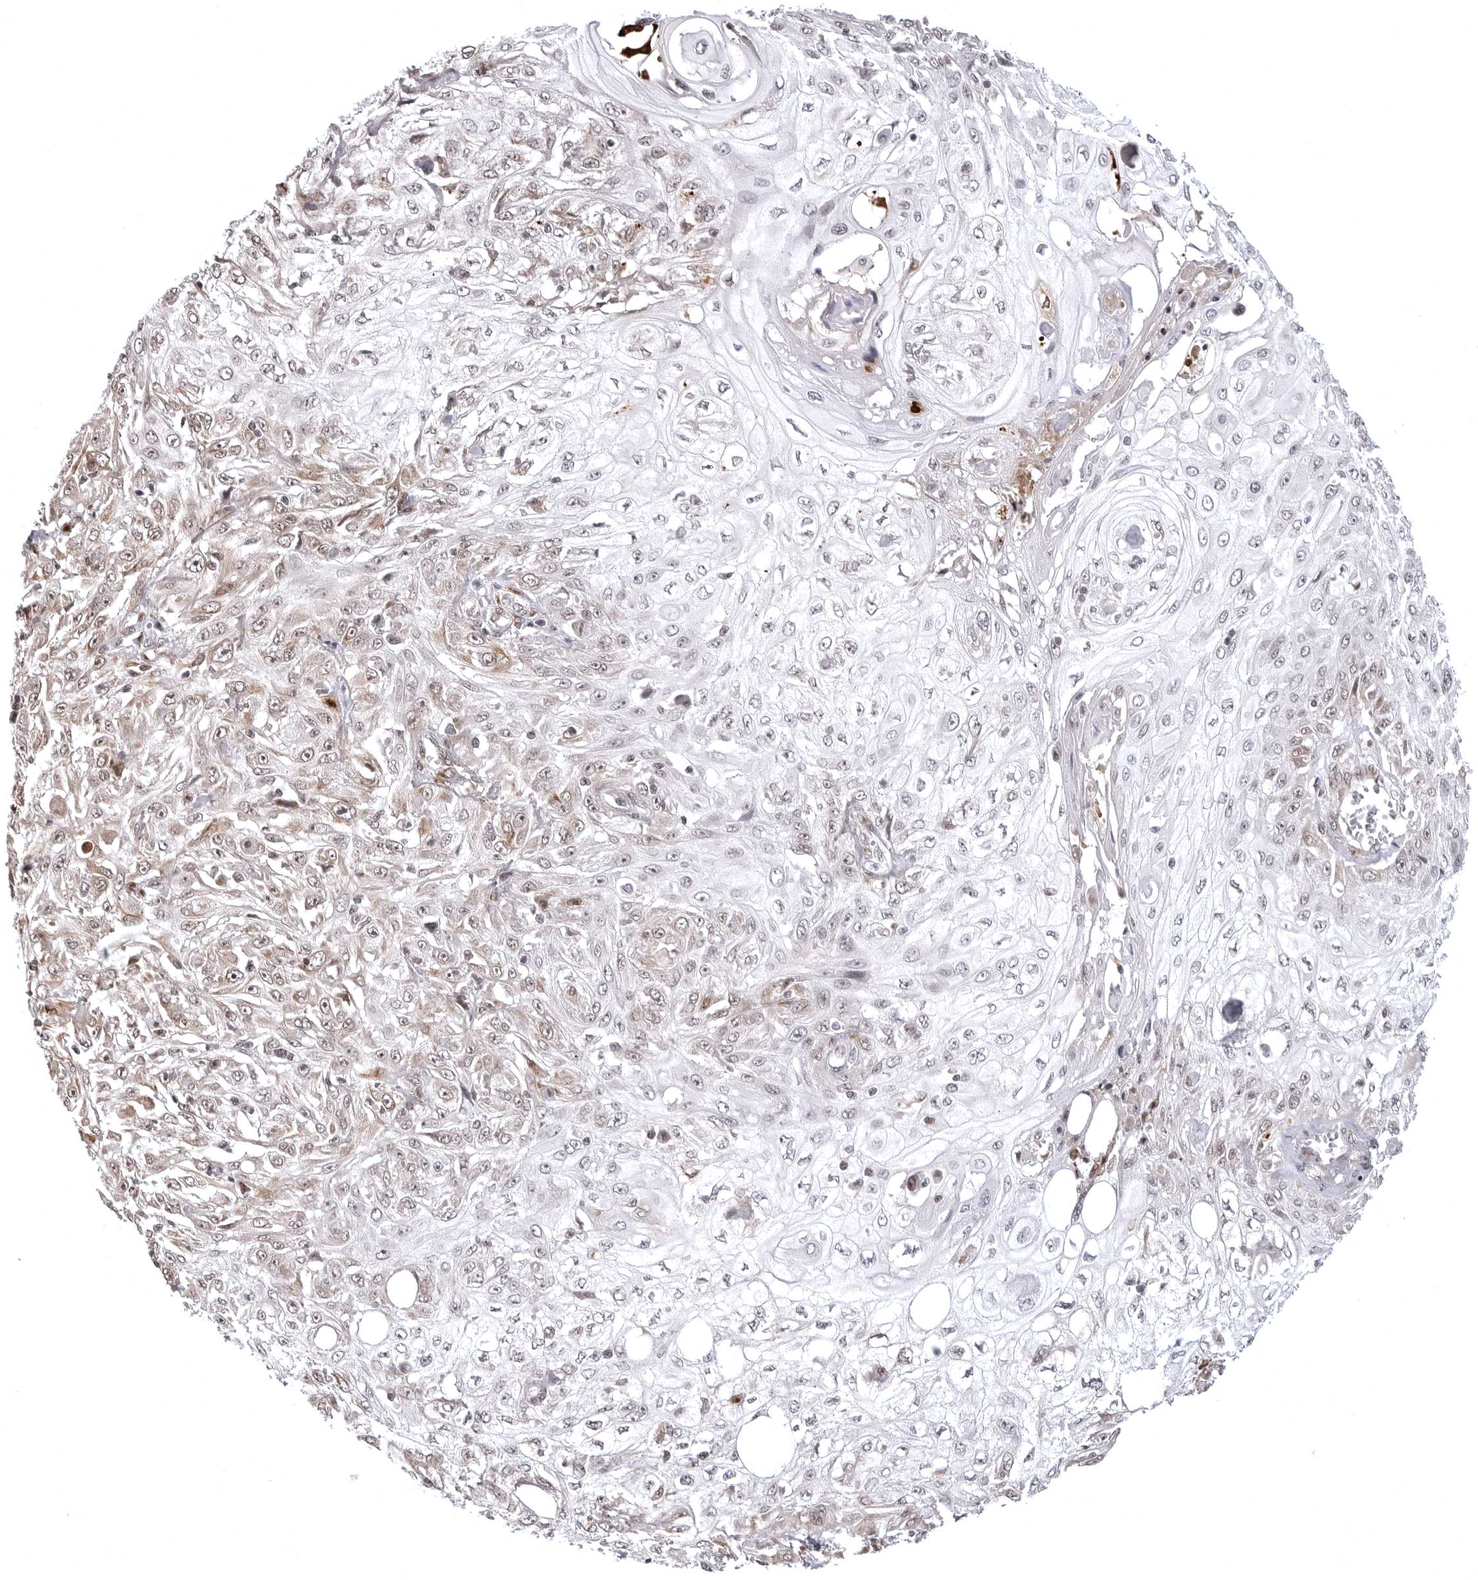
{"staining": {"intensity": "moderate", "quantity": "<25%", "location": "cytoplasmic/membranous,nuclear"}, "tissue": "skin cancer", "cell_type": "Tumor cells", "image_type": "cancer", "snomed": [{"axis": "morphology", "description": "Squamous cell carcinoma, NOS"}, {"axis": "morphology", "description": "Squamous cell carcinoma, metastatic, NOS"}, {"axis": "topography", "description": "Skin"}, {"axis": "topography", "description": "Lymph node"}], "caption": "IHC of human skin cancer (squamous cell carcinoma) demonstrates low levels of moderate cytoplasmic/membranous and nuclear staining in about <25% of tumor cells. (brown staining indicates protein expression, while blue staining denotes nuclei).", "gene": "PHF3", "patient": {"sex": "male", "age": 75}}